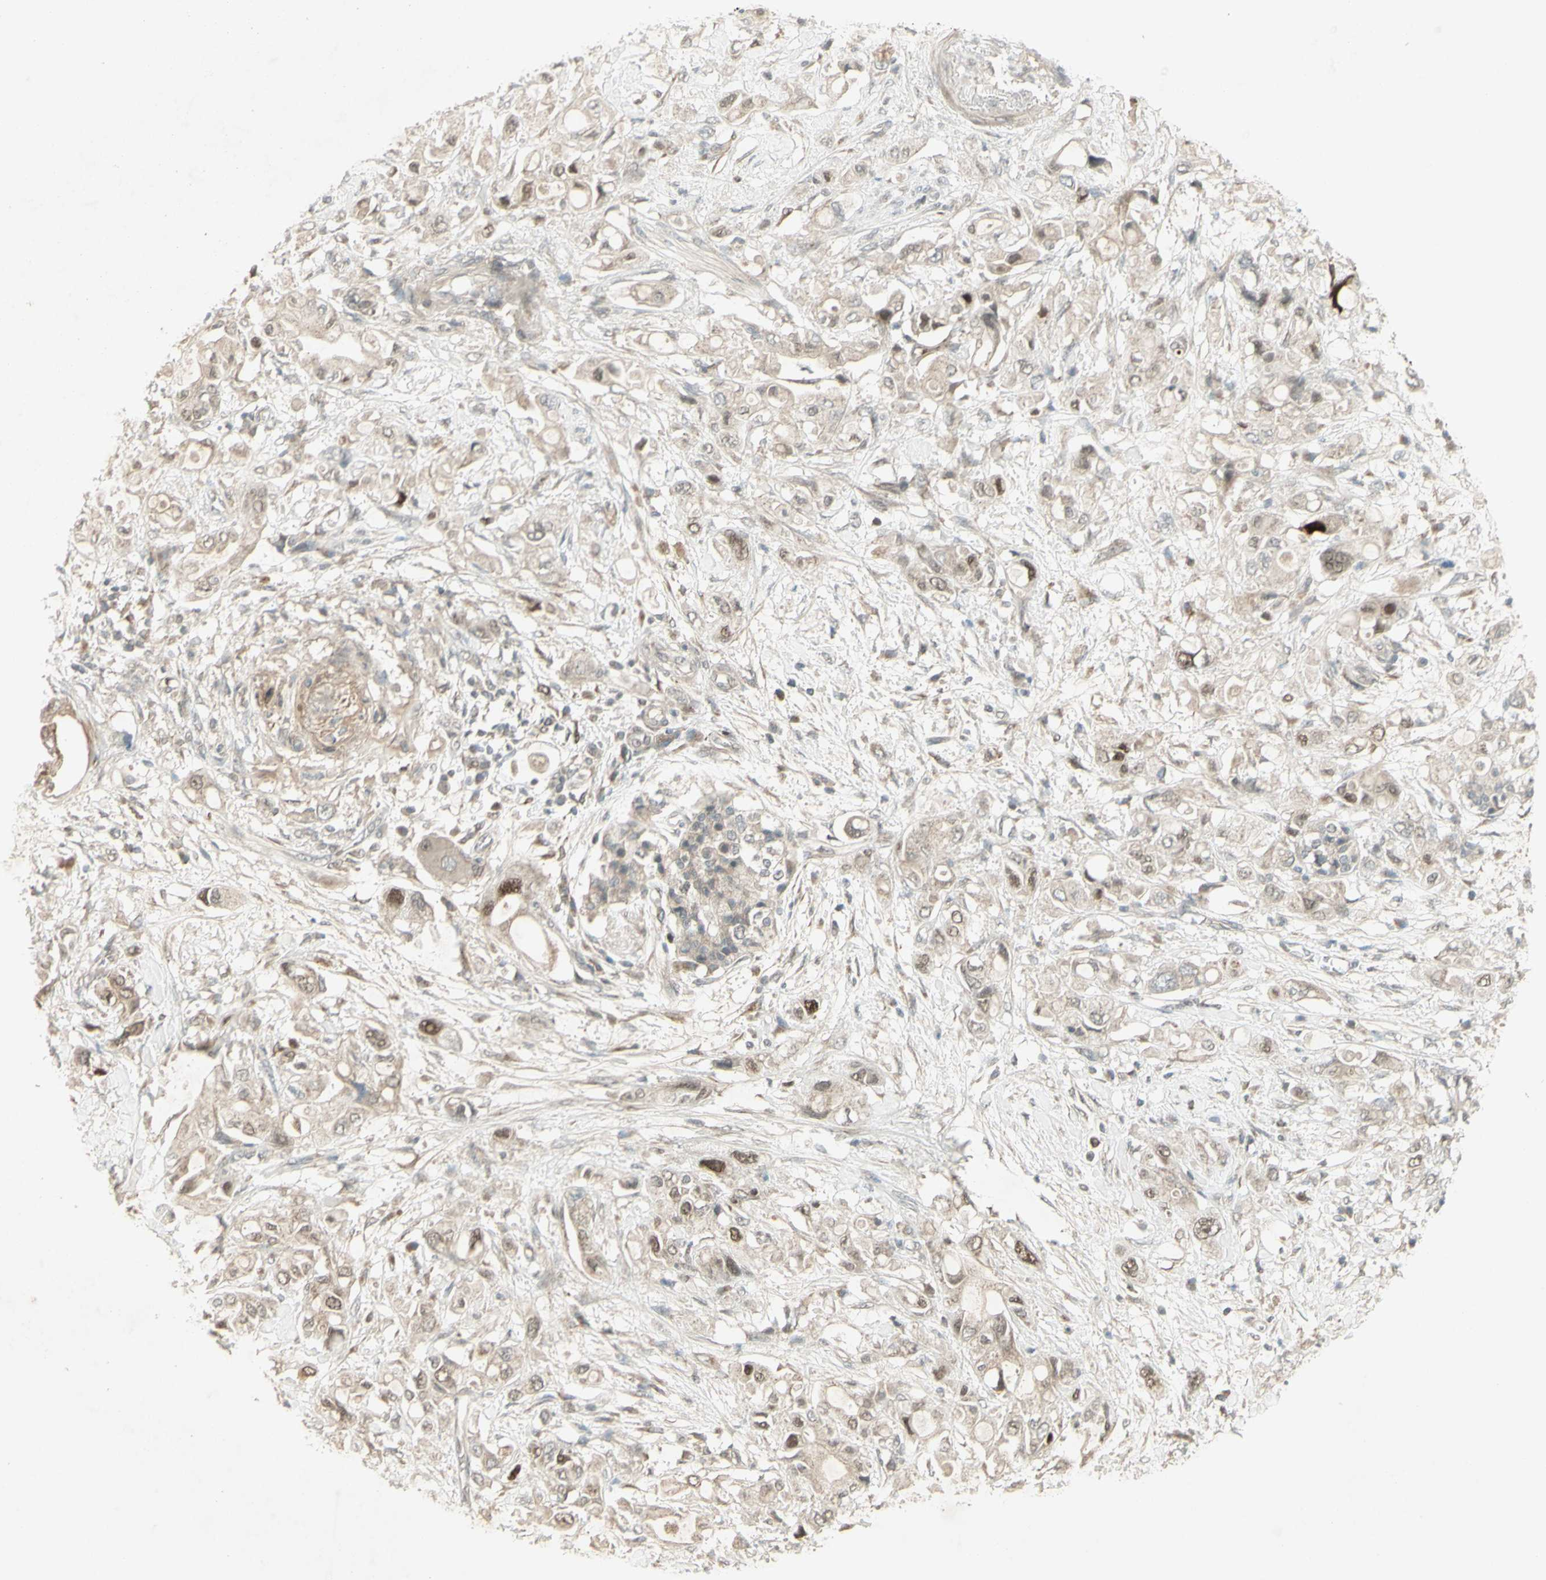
{"staining": {"intensity": "moderate", "quantity": ">75%", "location": "cytoplasmic/membranous,nuclear"}, "tissue": "pancreatic cancer", "cell_type": "Tumor cells", "image_type": "cancer", "snomed": [{"axis": "morphology", "description": "Adenocarcinoma, NOS"}, {"axis": "topography", "description": "Pancreas"}], "caption": "Protein expression by immunohistochemistry displays moderate cytoplasmic/membranous and nuclear expression in approximately >75% of tumor cells in pancreatic cancer (adenocarcinoma).", "gene": "MSH6", "patient": {"sex": "female", "age": 56}}